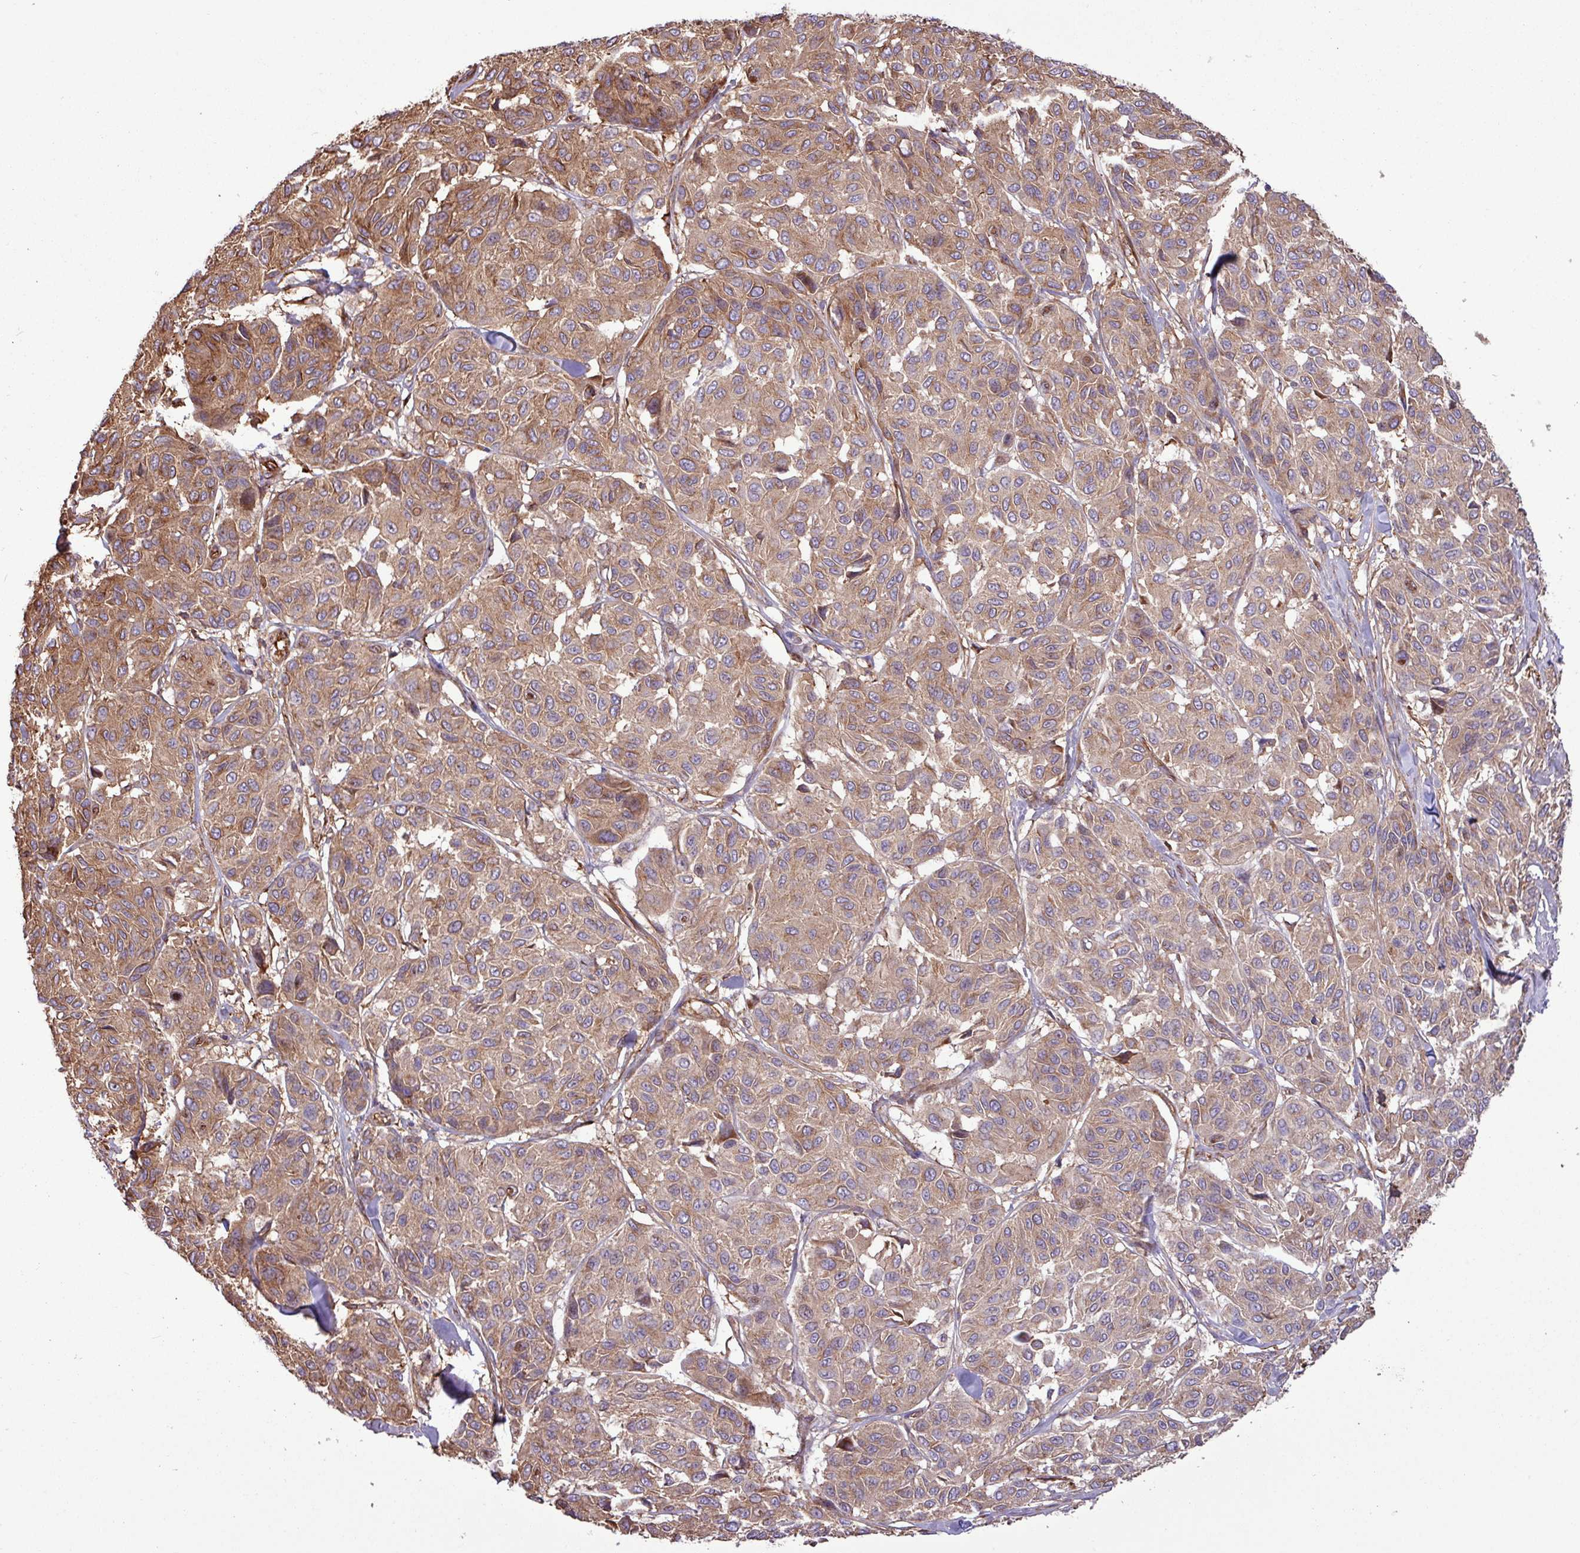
{"staining": {"intensity": "moderate", "quantity": ">75%", "location": "cytoplasmic/membranous"}, "tissue": "melanoma", "cell_type": "Tumor cells", "image_type": "cancer", "snomed": [{"axis": "morphology", "description": "Malignant melanoma, NOS"}, {"axis": "topography", "description": "Skin"}], "caption": "Human malignant melanoma stained with a brown dye demonstrates moderate cytoplasmic/membranous positive staining in about >75% of tumor cells.", "gene": "ZNF300", "patient": {"sex": "female", "age": 66}}